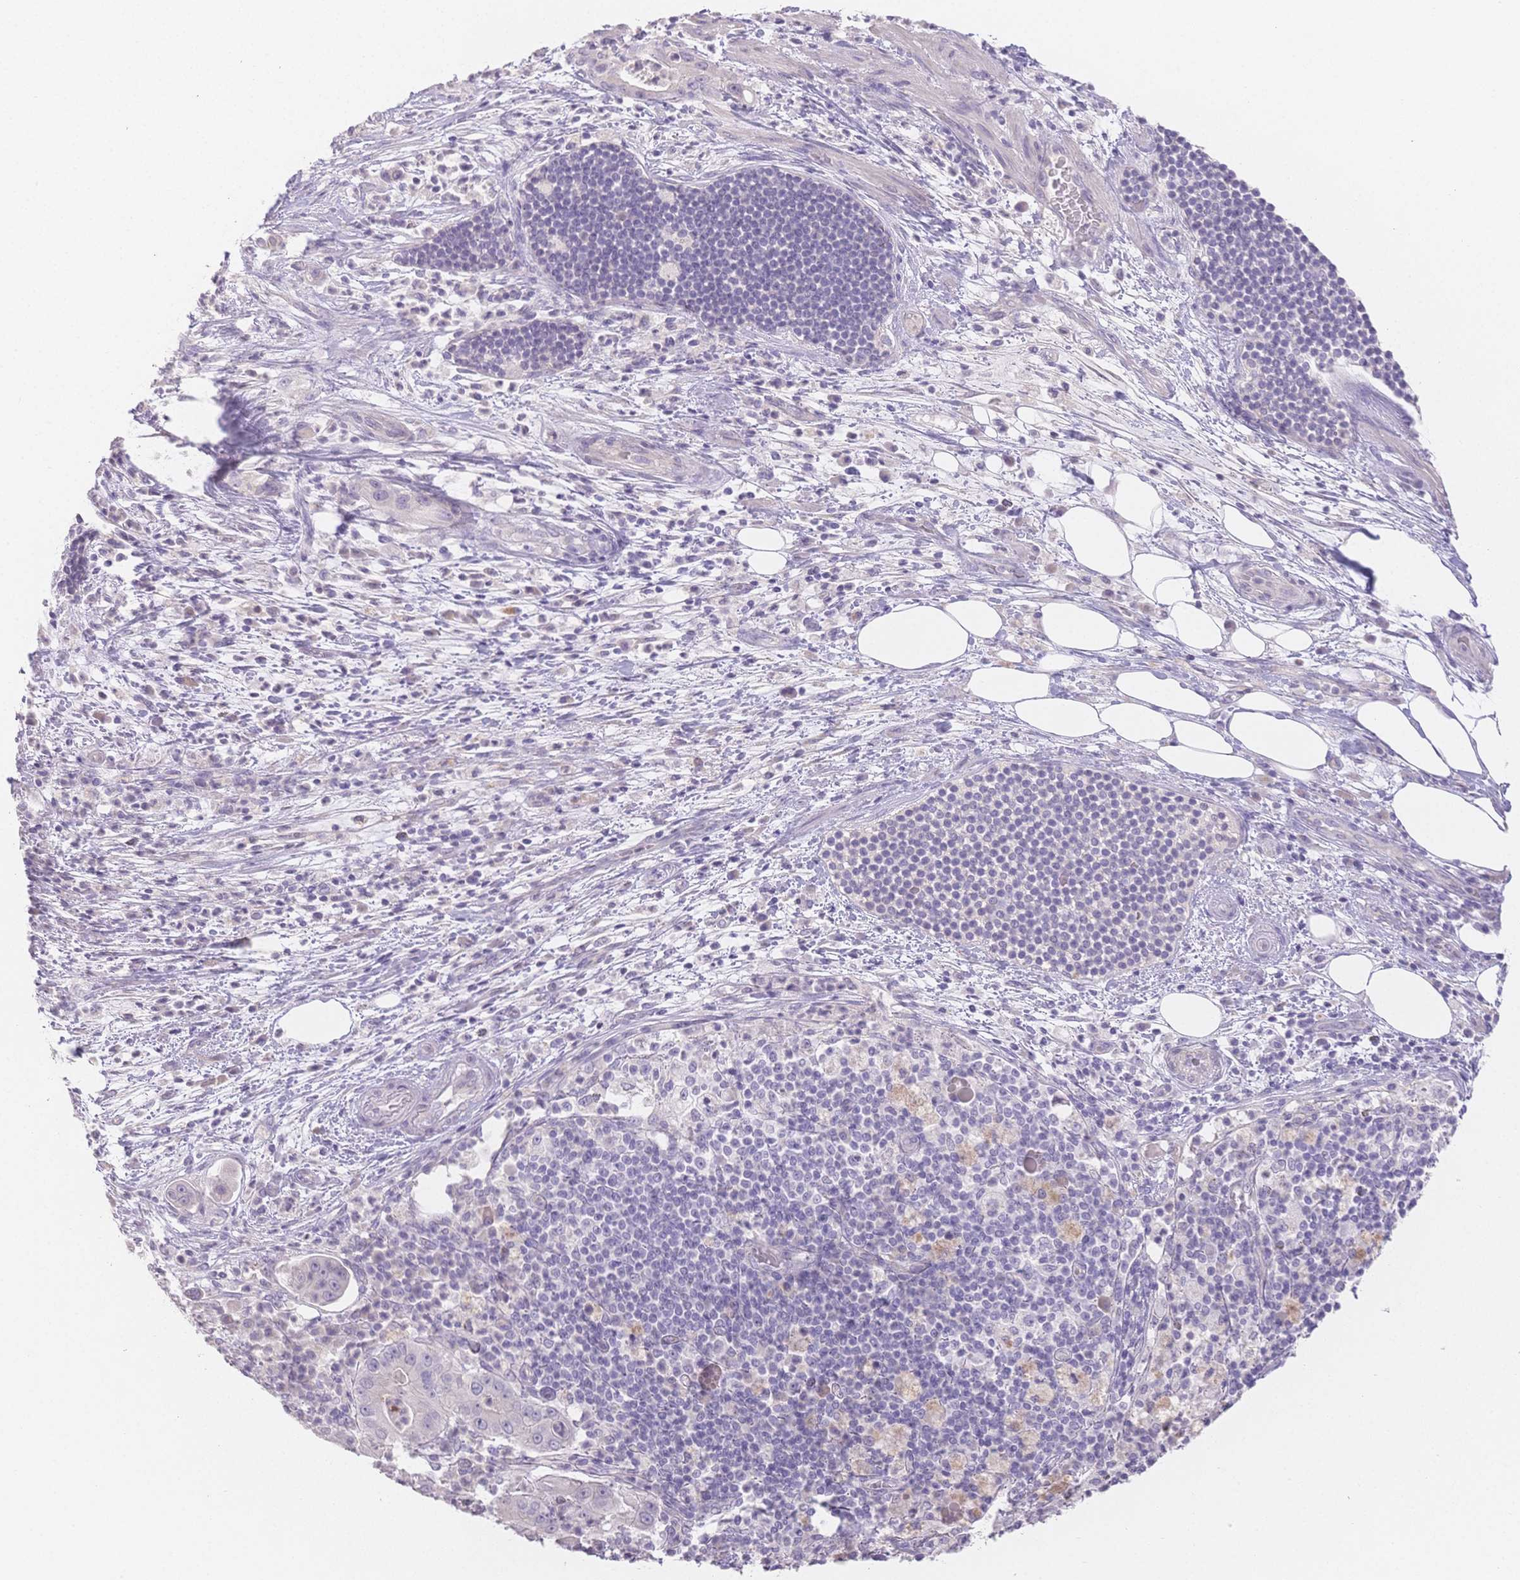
{"staining": {"intensity": "negative", "quantity": "none", "location": "none"}, "tissue": "pancreatic cancer", "cell_type": "Tumor cells", "image_type": "cancer", "snomed": [{"axis": "morphology", "description": "Adenocarcinoma, NOS"}, {"axis": "topography", "description": "Pancreas"}], "caption": "Adenocarcinoma (pancreatic) was stained to show a protein in brown. There is no significant positivity in tumor cells.", "gene": "SUV39H2", "patient": {"sex": "male", "age": 71}}